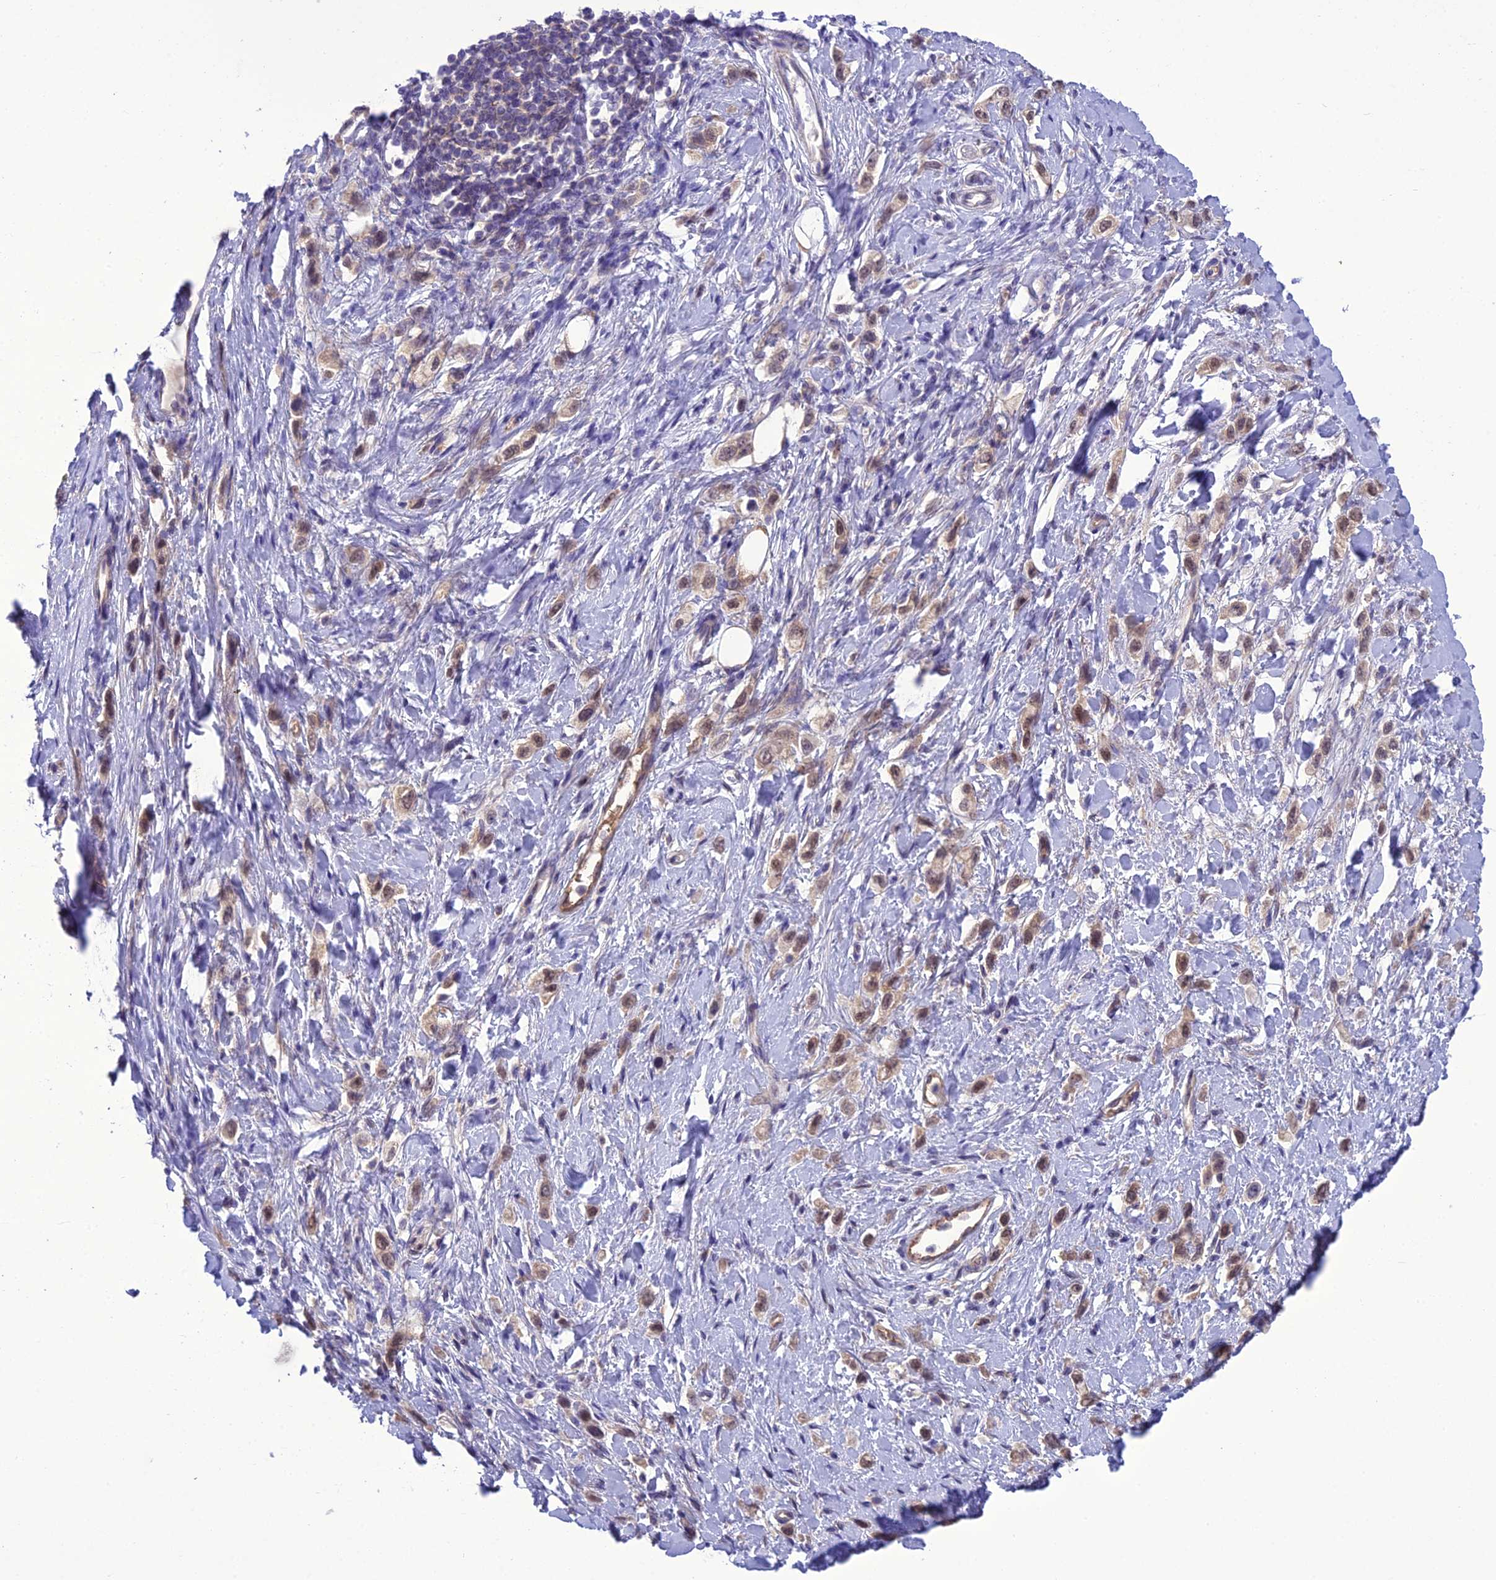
{"staining": {"intensity": "weak", "quantity": ">75%", "location": "cytoplasmic/membranous"}, "tissue": "stomach cancer", "cell_type": "Tumor cells", "image_type": "cancer", "snomed": [{"axis": "morphology", "description": "Adenocarcinoma, NOS"}, {"axis": "topography", "description": "Stomach"}], "caption": "Human stomach cancer stained with a brown dye displays weak cytoplasmic/membranous positive expression in approximately >75% of tumor cells.", "gene": "BORCS6", "patient": {"sex": "female", "age": 65}}